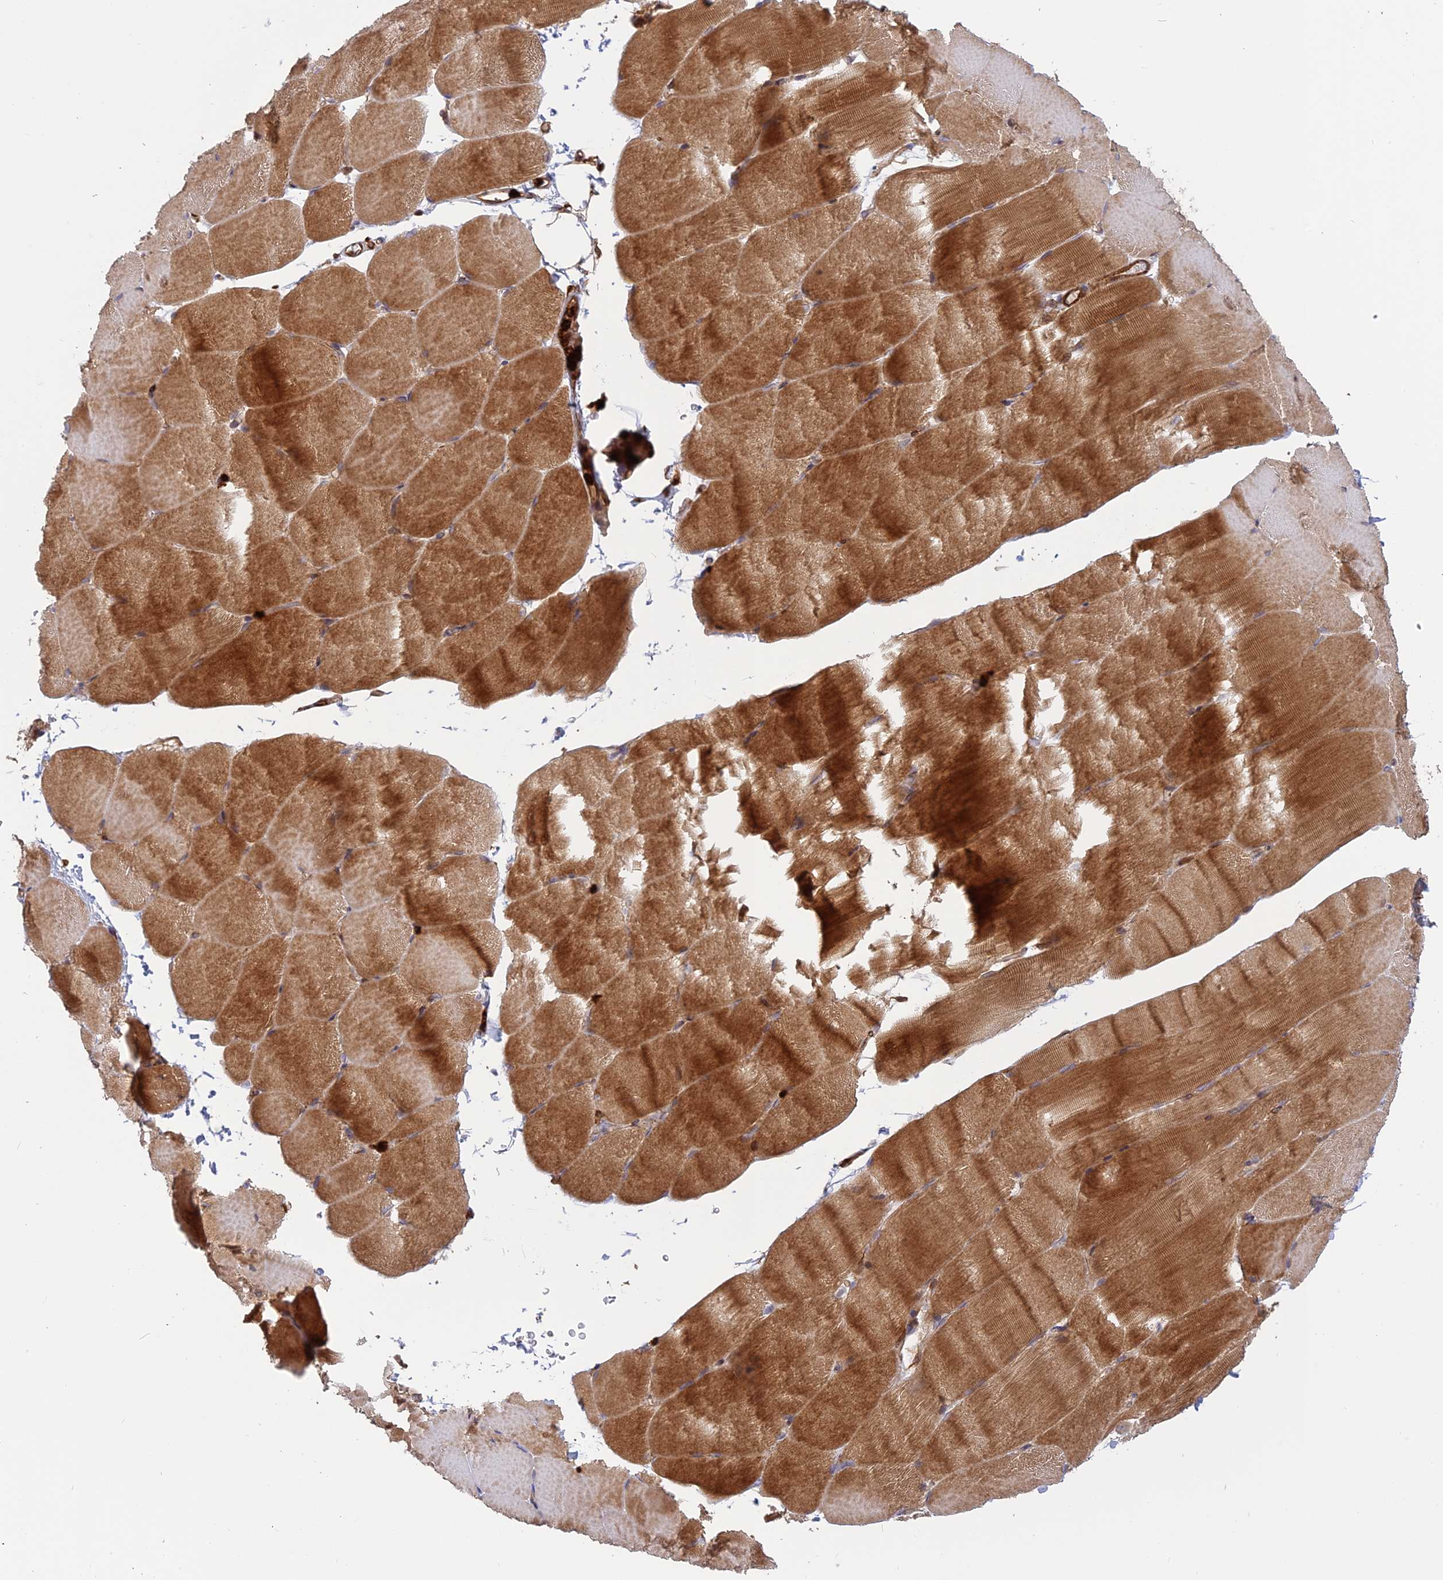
{"staining": {"intensity": "moderate", "quantity": ">75%", "location": "cytoplasmic/membranous"}, "tissue": "skeletal muscle", "cell_type": "Myocytes", "image_type": "normal", "snomed": [{"axis": "morphology", "description": "Normal tissue, NOS"}, {"axis": "topography", "description": "Skeletal muscle"}, {"axis": "topography", "description": "Parathyroid gland"}], "caption": "Brown immunohistochemical staining in benign skeletal muscle exhibits moderate cytoplasmic/membranous staining in approximately >75% of myocytes. The protein is stained brown, and the nuclei are stained in blue (DAB IHC with brightfield microscopy, high magnification).", "gene": "PHLDB3", "patient": {"sex": "female", "age": 37}}